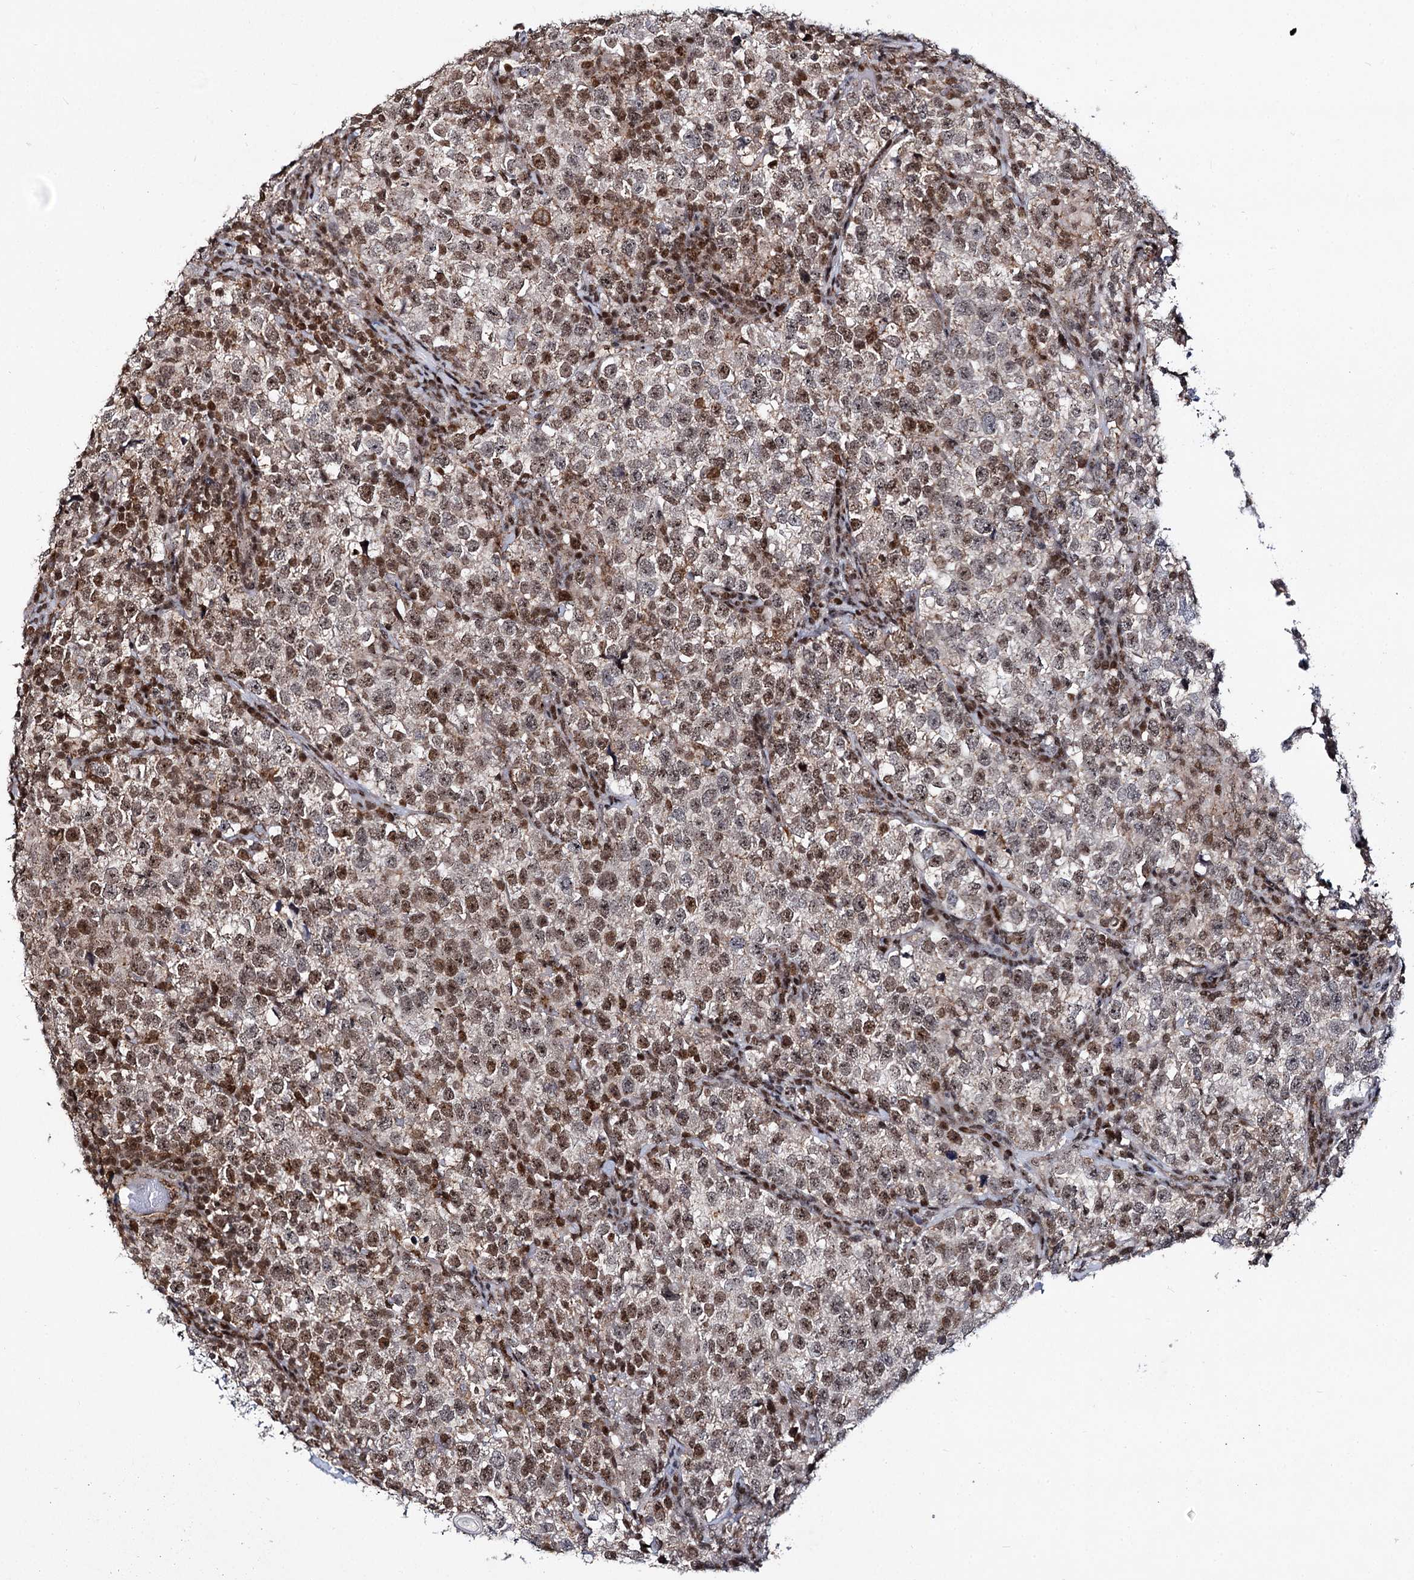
{"staining": {"intensity": "moderate", "quantity": ">75%", "location": "nuclear"}, "tissue": "testis cancer", "cell_type": "Tumor cells", "image_type": "cancer", "snomed": [{"axis": "morphology", "description": "Normal tissue, NOS"}, {"axis": "morphology", "description": "Seminoma, NOS"}, {"axis": "topography", "description": "Testis"}], "caption": "A histopathology image showing moderate nuclear expression in about >75% of tumor cells in testis cancer (seminoma), as visualized by brown immunohistochemical staining.", "gene": "SMCHD1", "patient": {"sex": "male", "age": 43}}